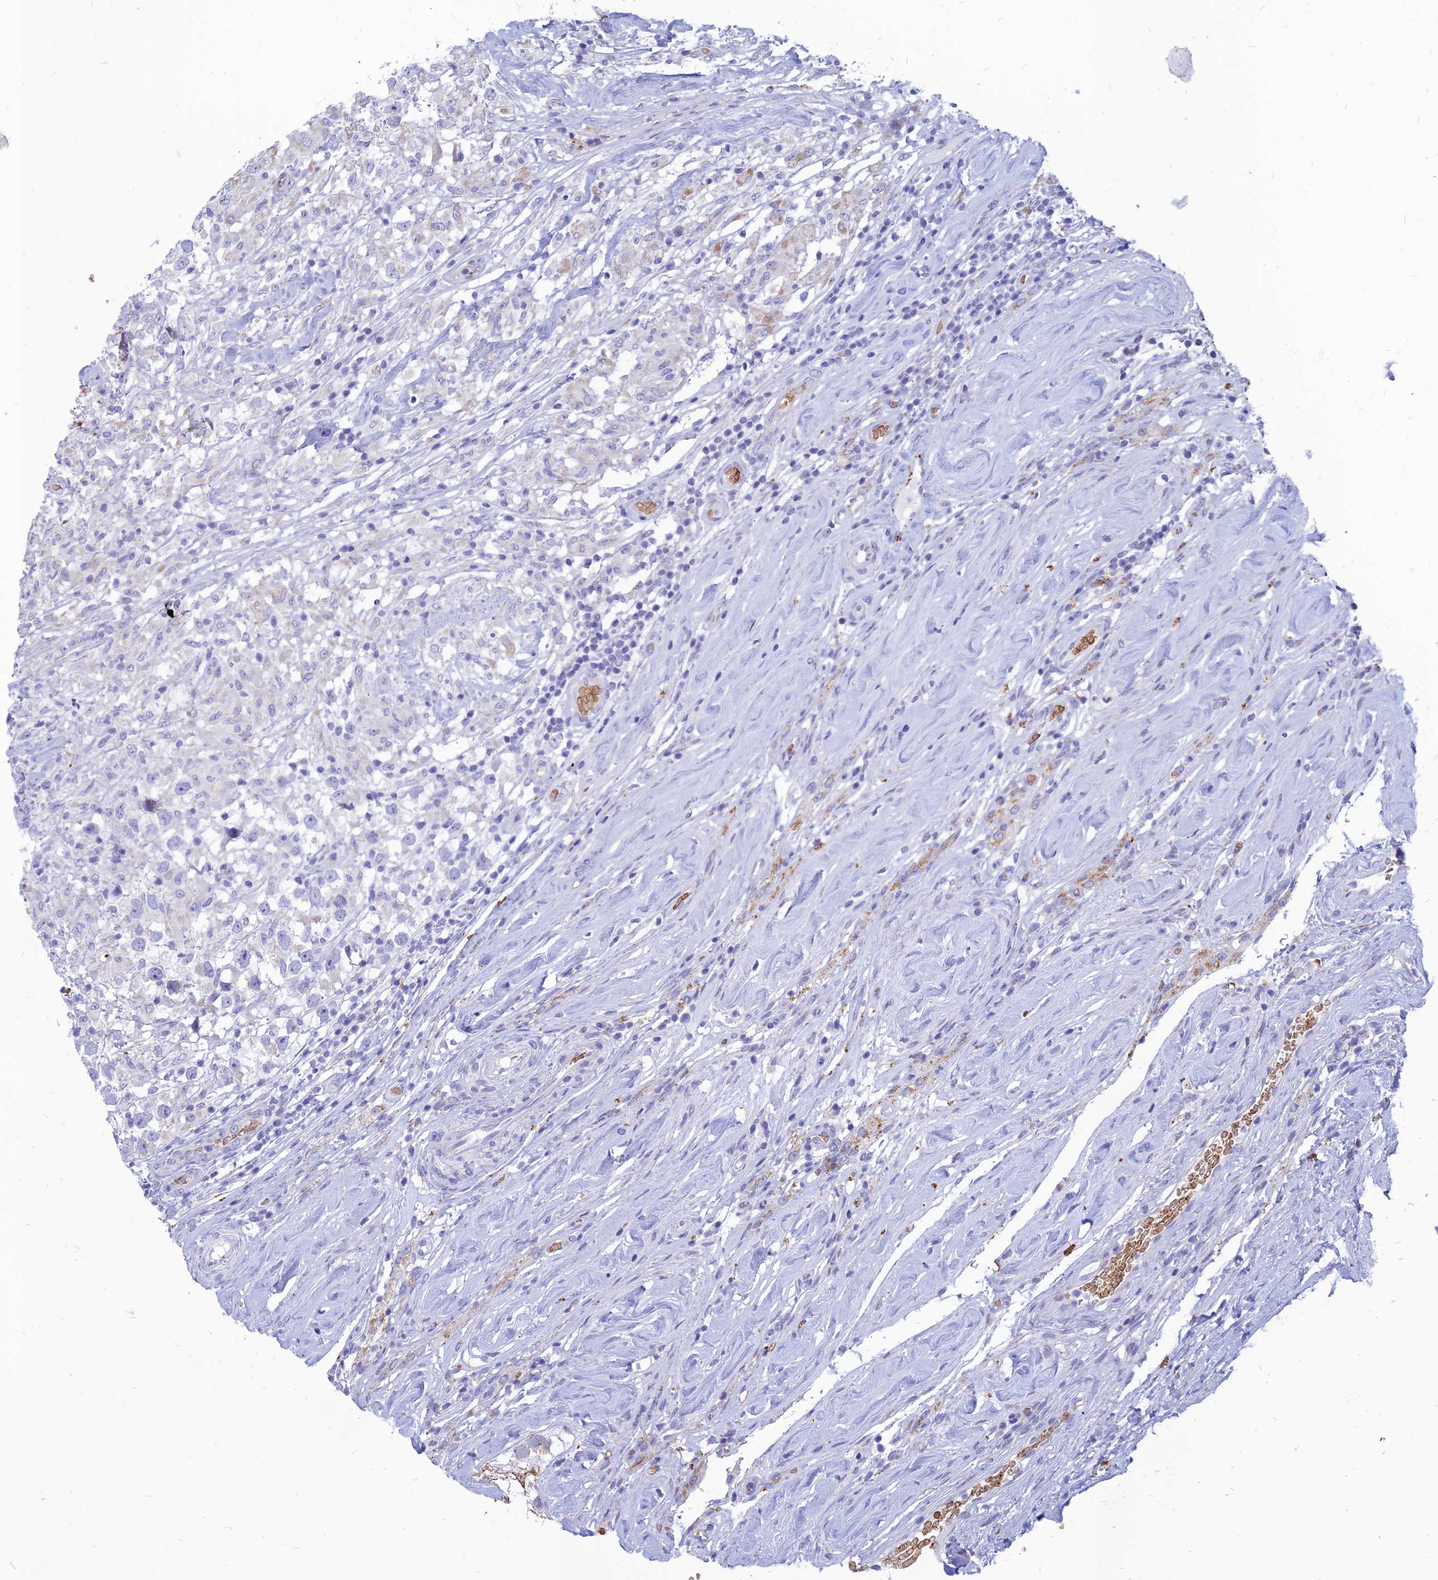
{"staining": {"intensity": "negative", "quantity": "none", "location": "none"}, "tissue": "testis cancer", "cell_type": "Tumor cells", "image_type": "cancer", "snomed": [{"axis": "morphology", "description": "Seminoma, NOS"}, {"axis": "topography", "description": "Testis"}], "caption": "Testis cancer was stained to show a protein in brown. There is no significant staining in tumor cells. (Brightfield microscopy of DAB IHC at high magnification).", "gene": "HHAT", "patient": {"sex": "male", "age": 46}}